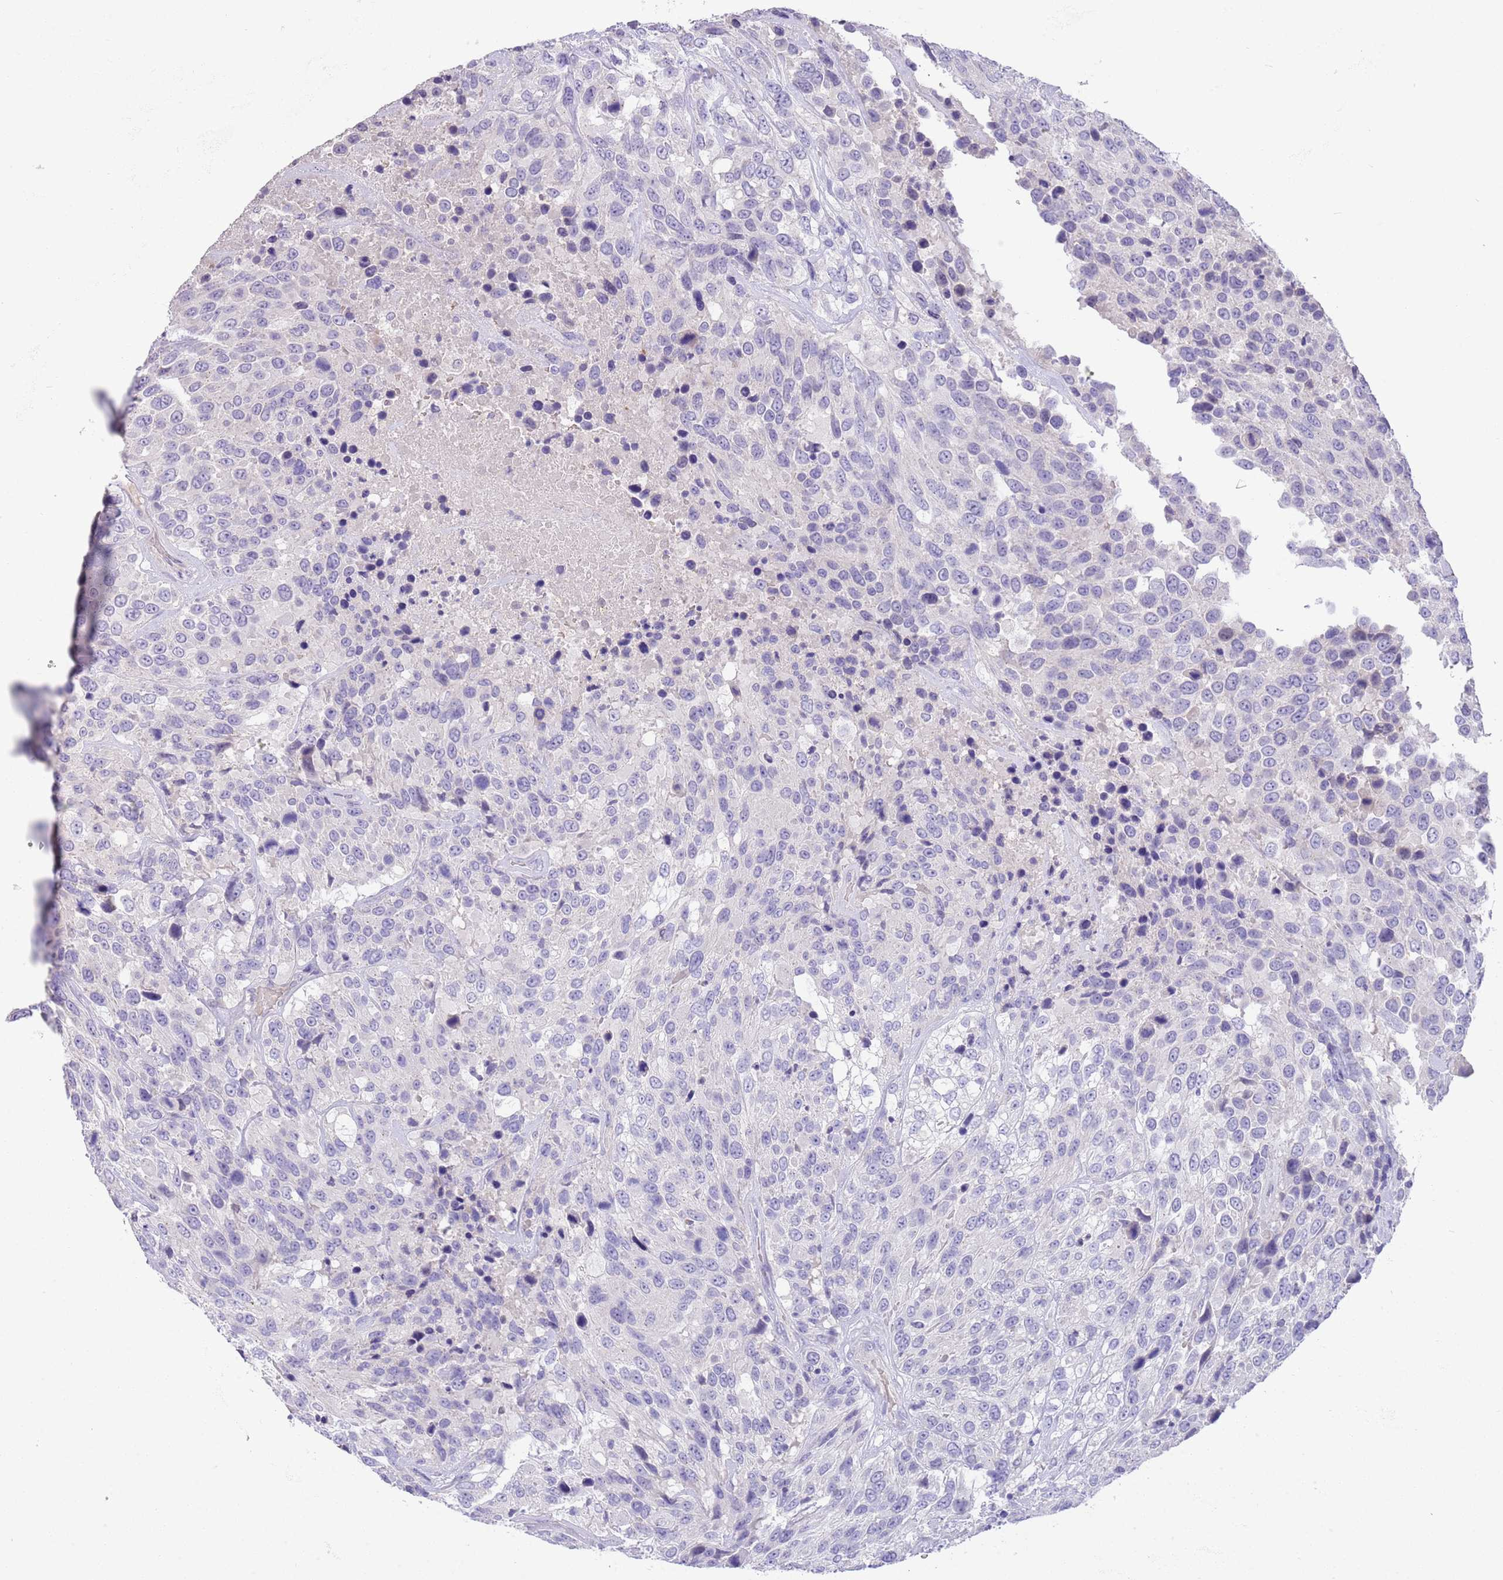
{"staining": {"intensity": "negative", "quantity": "none", "location": "none"}, "tissue": "urothelial cancer", "cell_type": "Tumor cells", "image_type": "cancer", "snomed": [{"axis": "morphology", "description": "Urothelial carcinoma, High grade"}, {"axis": "topography", "description": "Urinary bladder"}], "caption": "Micrograph shows no protein staining in tumor cells of high-grade urothelial carcinoma tissue.", "gene": "SFTPA1", "patient": {"sex": "male", "age": 56}}